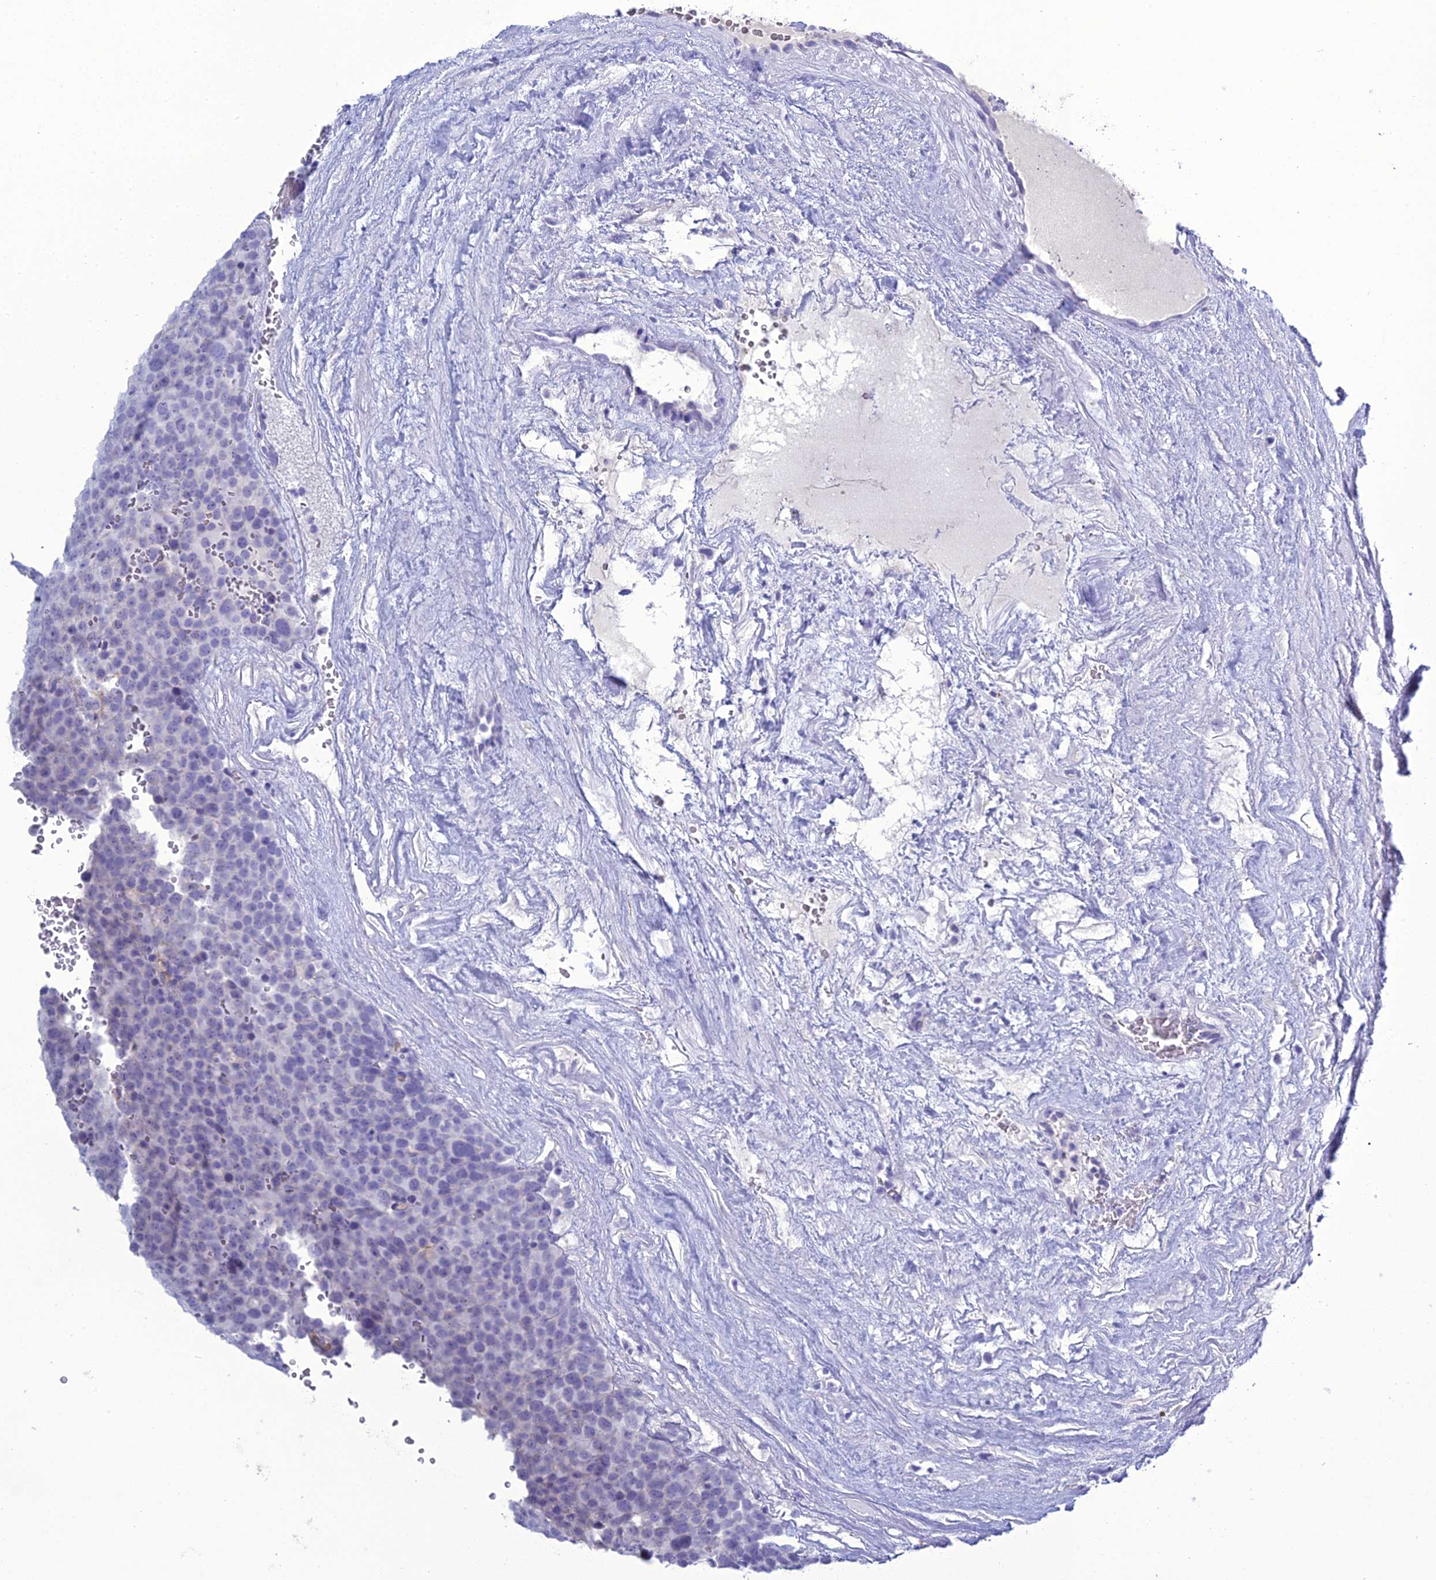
{"staining": {"intensity": "negative", "quantity": "none", "location": "none"}, "tissue": "testis cancer", "cell_type": "Tumor cells", "image_type": "cancer", "snomed": [{"axis": "morphology", "description": "Seminoma, NOS"}, {"axis": "topography", "description": "Testis"}], "caption": "Testis cancer was stained to show a protein in brown. There is no significant positivity in tumor cells.", "gene": "ACE", "patient": {"sex": "male", "age": 71}}